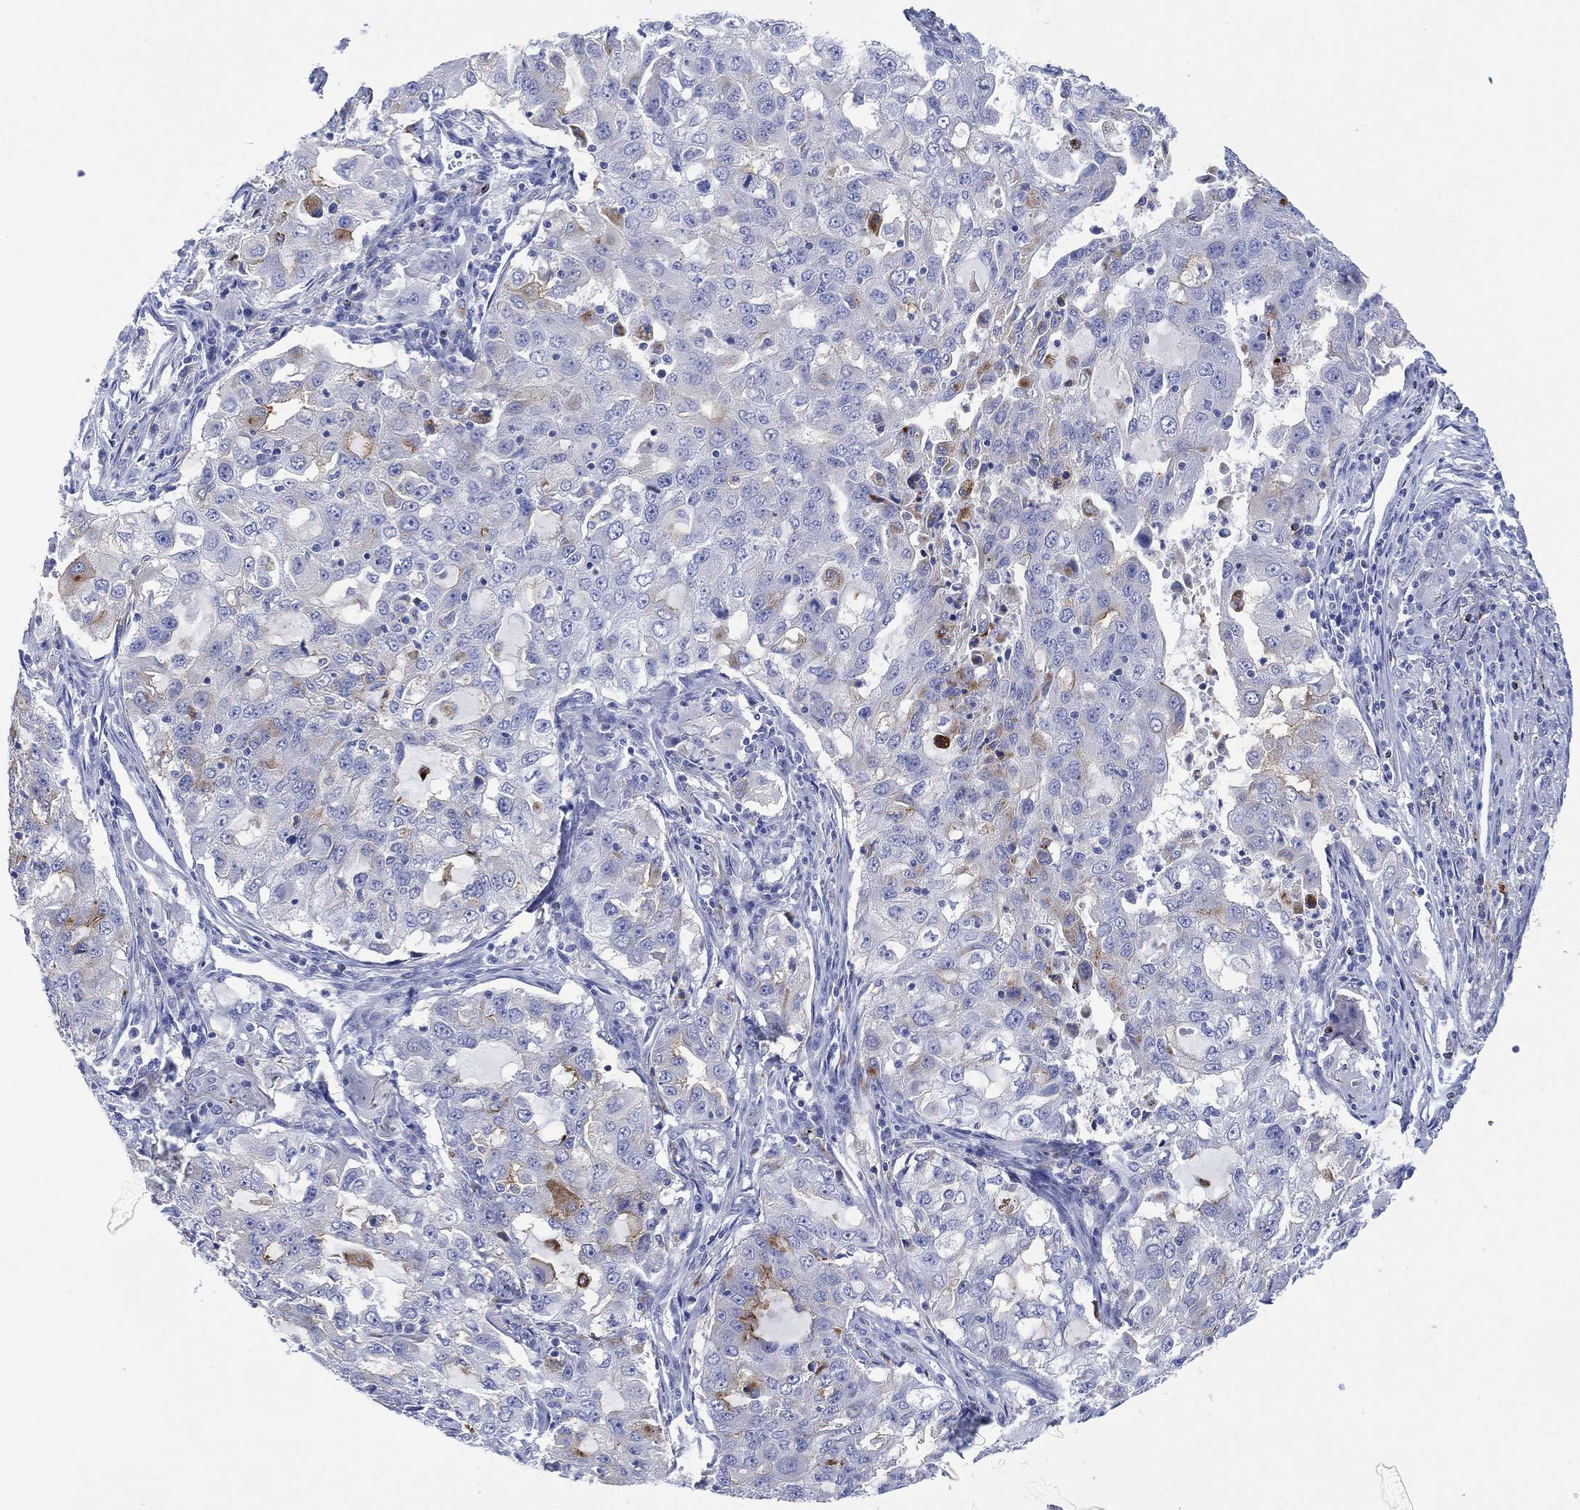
{"staining": {"intensity": "moderate", "quantity": "<25%", "location": "cytoplasmic/membranous"}, "tissue": "lung cancer", "cell_type": "Tumor cells", "image_type": "cancer", "snomed": [{"axis": "morphology", "description": "Adenocarcinoma, NOS"}, {"axis": "topography", "description": "Lung"}], "caption": "Immunohistochemical staining of human lung adenocarcinoma exhibits low levels of moderate cytoplasmic/membranous positivity in about <25% of tumor cells. The staining was performed using DAB to visualize the protein expression in brown, while the nuclei were stained in blue with hematoxylin (Magnification: 20x).", "gene": "DPP4", "patient": {"sex": "female", "age": 61}}